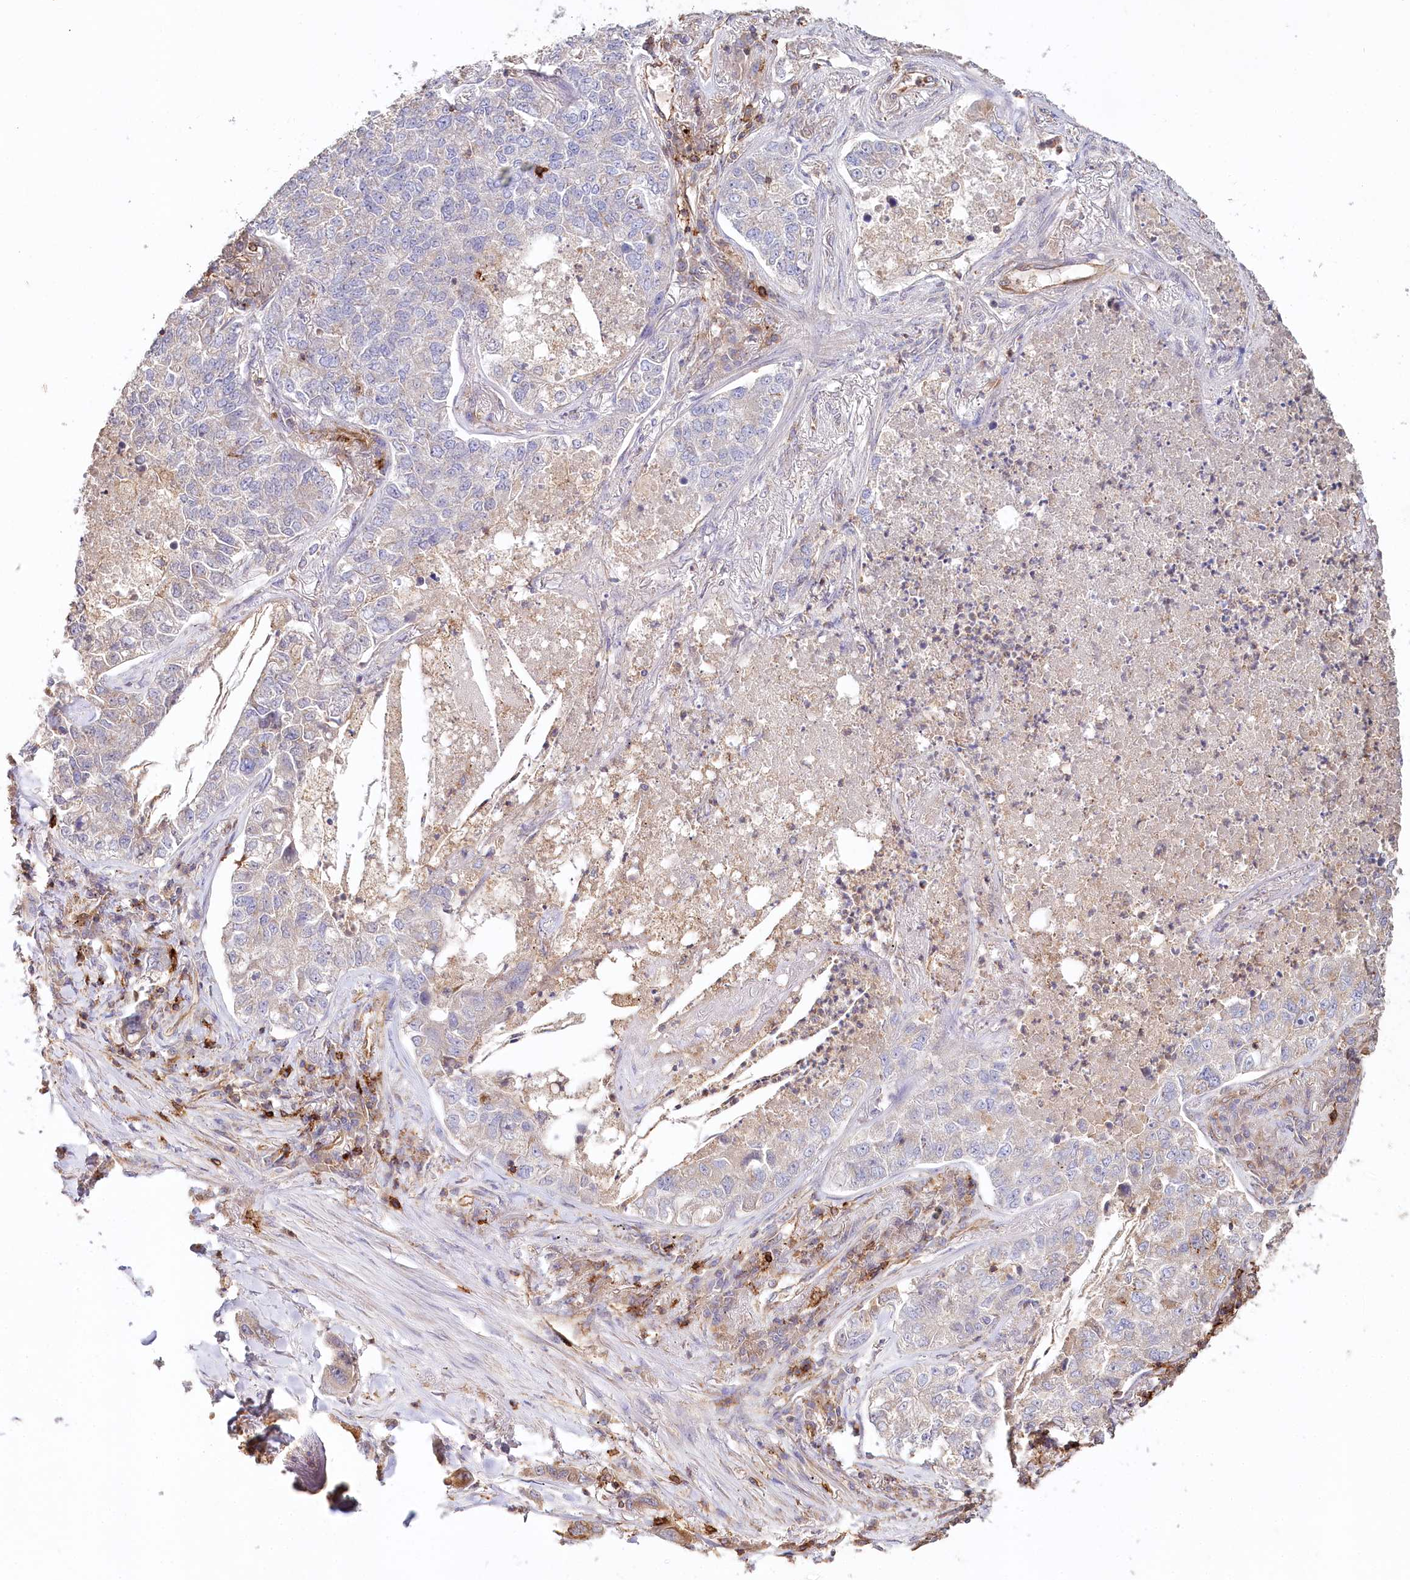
{"staining": {"intensity": "weak", "quantity": "<25%", "location": "cytoplasmic/membranous"}, "tissue": "lung cancer", "cell_type": "Tumor cells", "image_type": "cancer", "snomed": [{"axis": "morphology", "description": "Adenocarcinoma, NOS"}, {"axis": "topography", "description": "Lung"}], "caption": "Immunohistochemistry photomicrograph of human adenocarcinoma (lung) stained for a protein (brown), which shows no positivity in tumor cells.", "gene": "RBP5", "patient": {"sex": "male", "age": 49}}